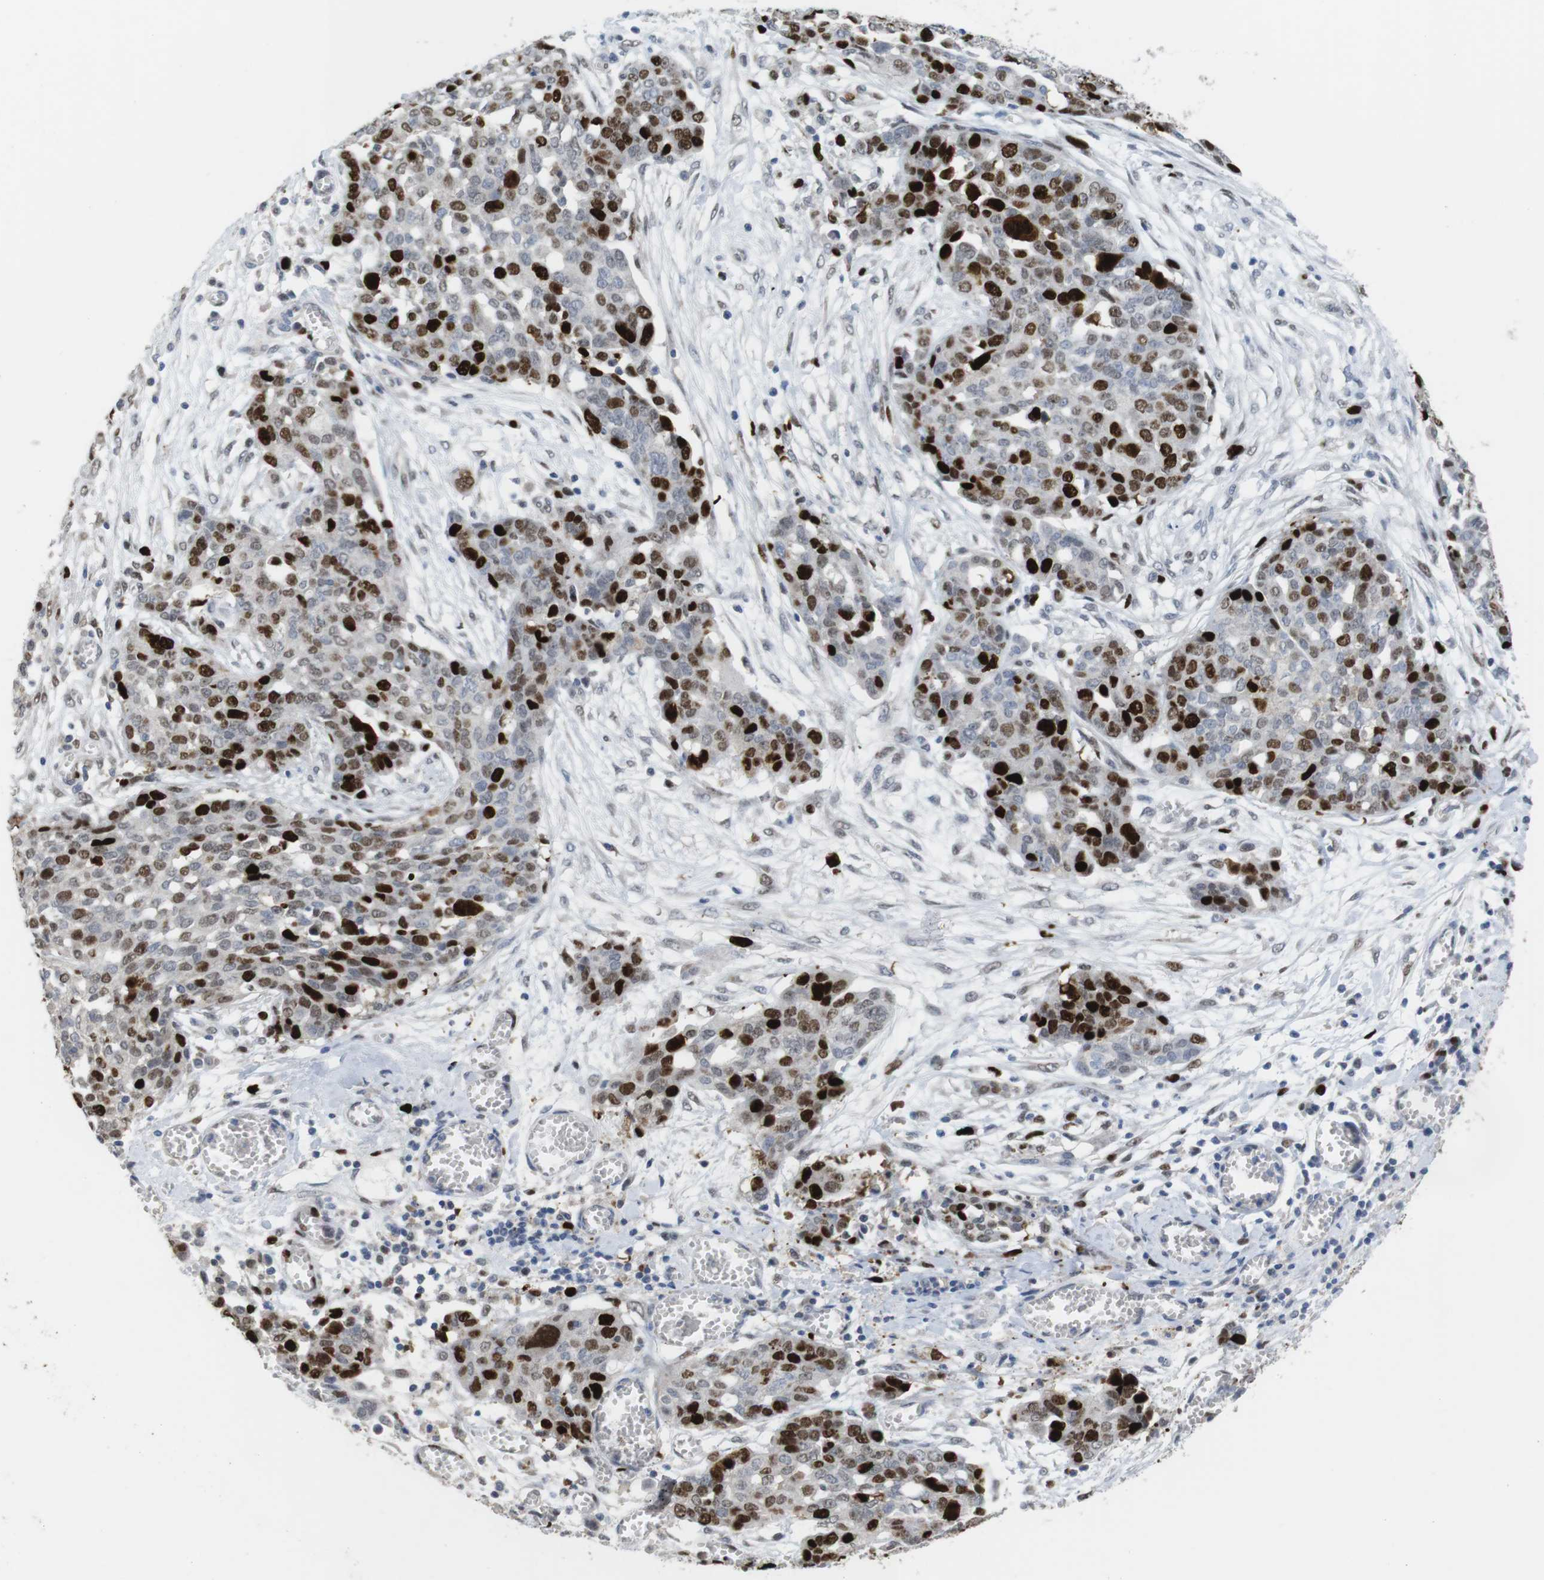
{"staining": {"intensity": "strong", "quantity": "25%-75%", "location": "nuclear"}, "tissue": "ovarian cancer", "cell_type": "Tumor cells", "image_type": "cancer", "snomed": [{"axis": "morphology", "description": "Cystadenocarcinoma, serous, NOS"}, {"axis": "topography", "description": "Soft tissue"}, {"axis": "topography", "description": "Ovary"}], "caption": "Protein expression analysis of serous cystadenocarcinoma (ovarian) shows strong nuclear positivity in about 25%-75% of tumor cells. (DAB (3,3'-diaminobenzidine) = brown stain, brightfield microscopy at high magnification).", "gene": "KPNA2", "patient": {"sex": "female", "age": 57}}